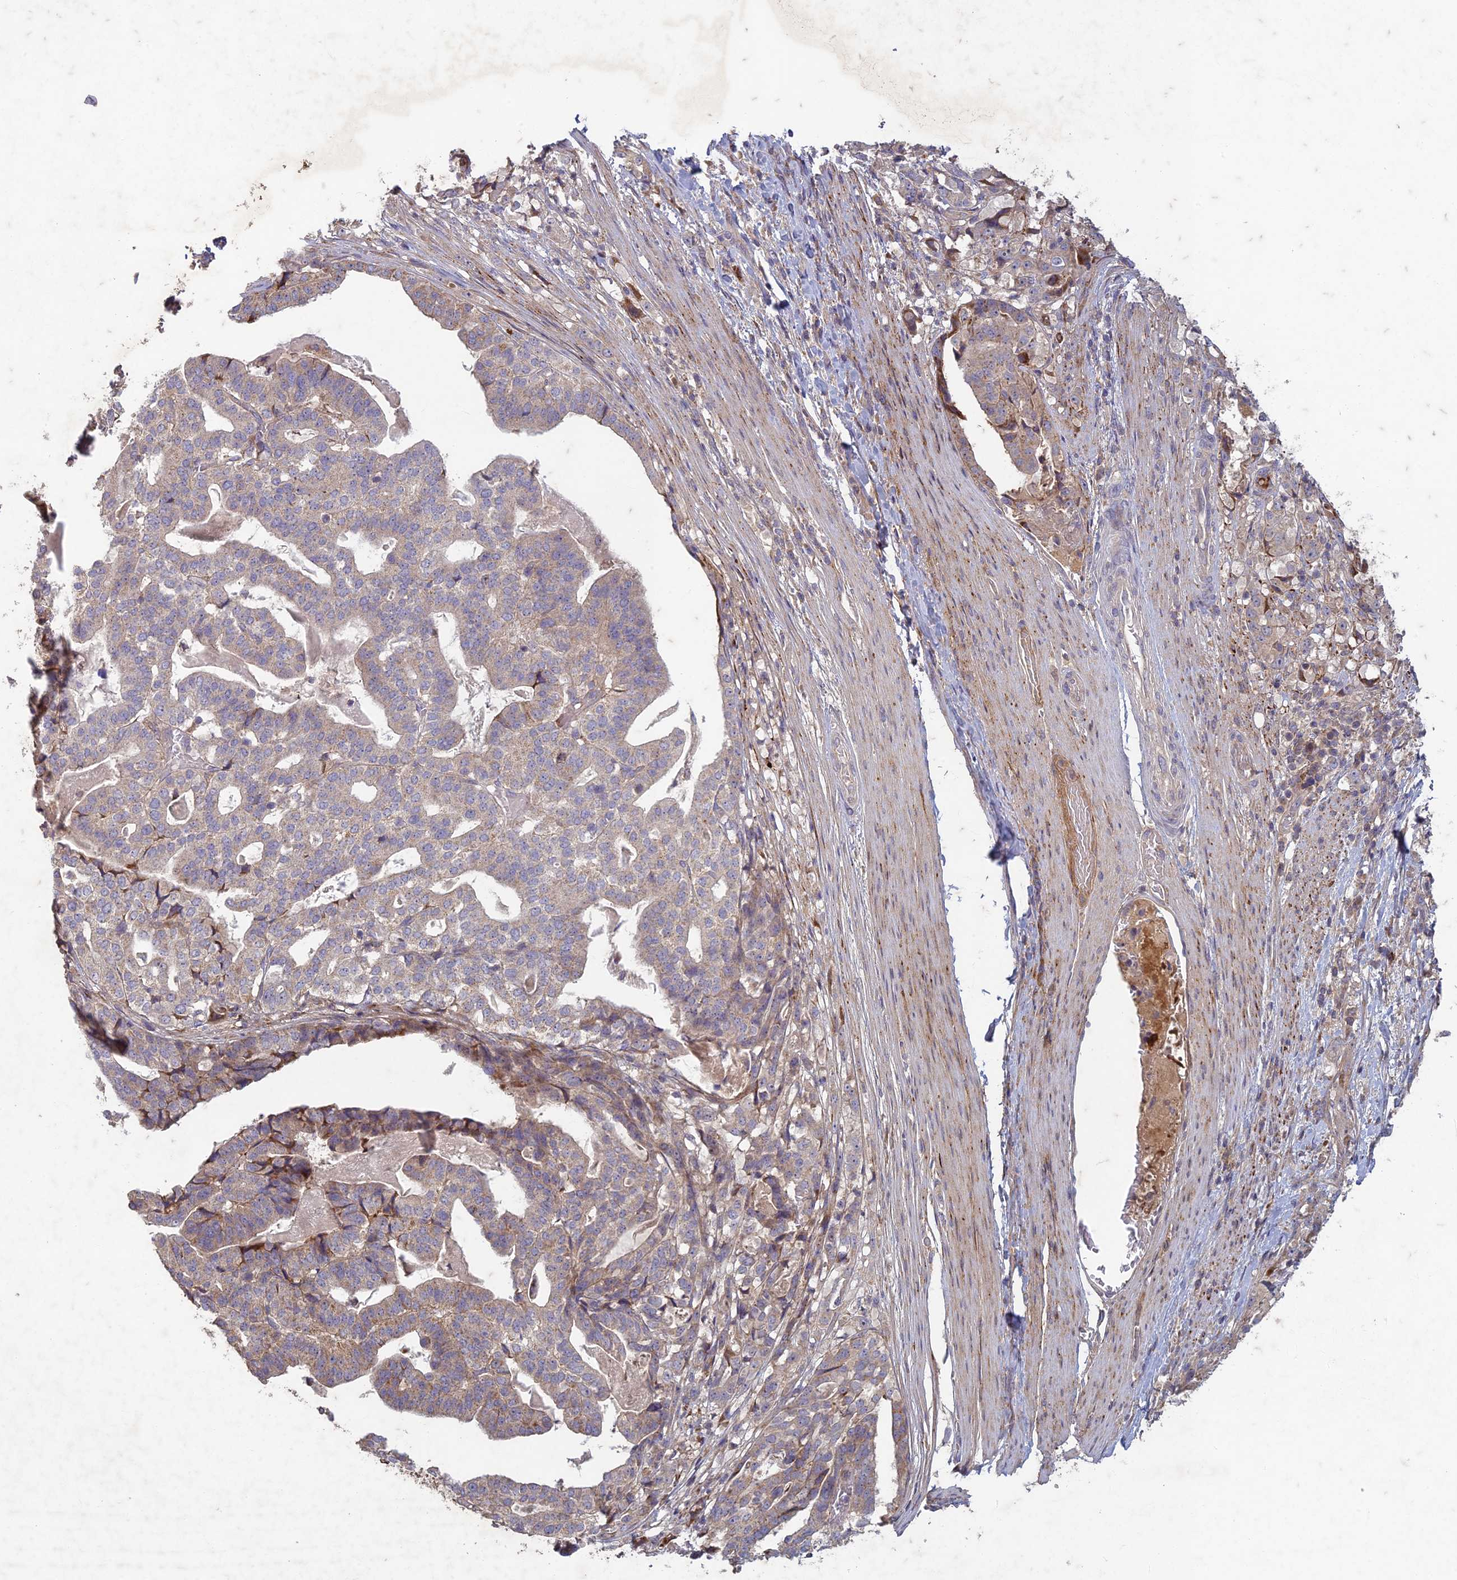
{"staining": {"intensity": "weak", "quantity": ">75%", "location": "cytoplasmic/membranous"}, "tissue": "stomach cancer", "cell_type": "Tumor cells", "image_type": "cancer", "snomed": [{"axis": "morphology", "description": "Adenocarcinoma, NOS"}, {"axis": "topography", "description": "Stomach"}], "caption": "IHC of adenocarcinoma (stomach) displays low levels of weak cytoplasmic/membranous expression in about >75% of tumor cells.", "gene": "TCF25", "patient": {"sex": "male", "age": 48}}